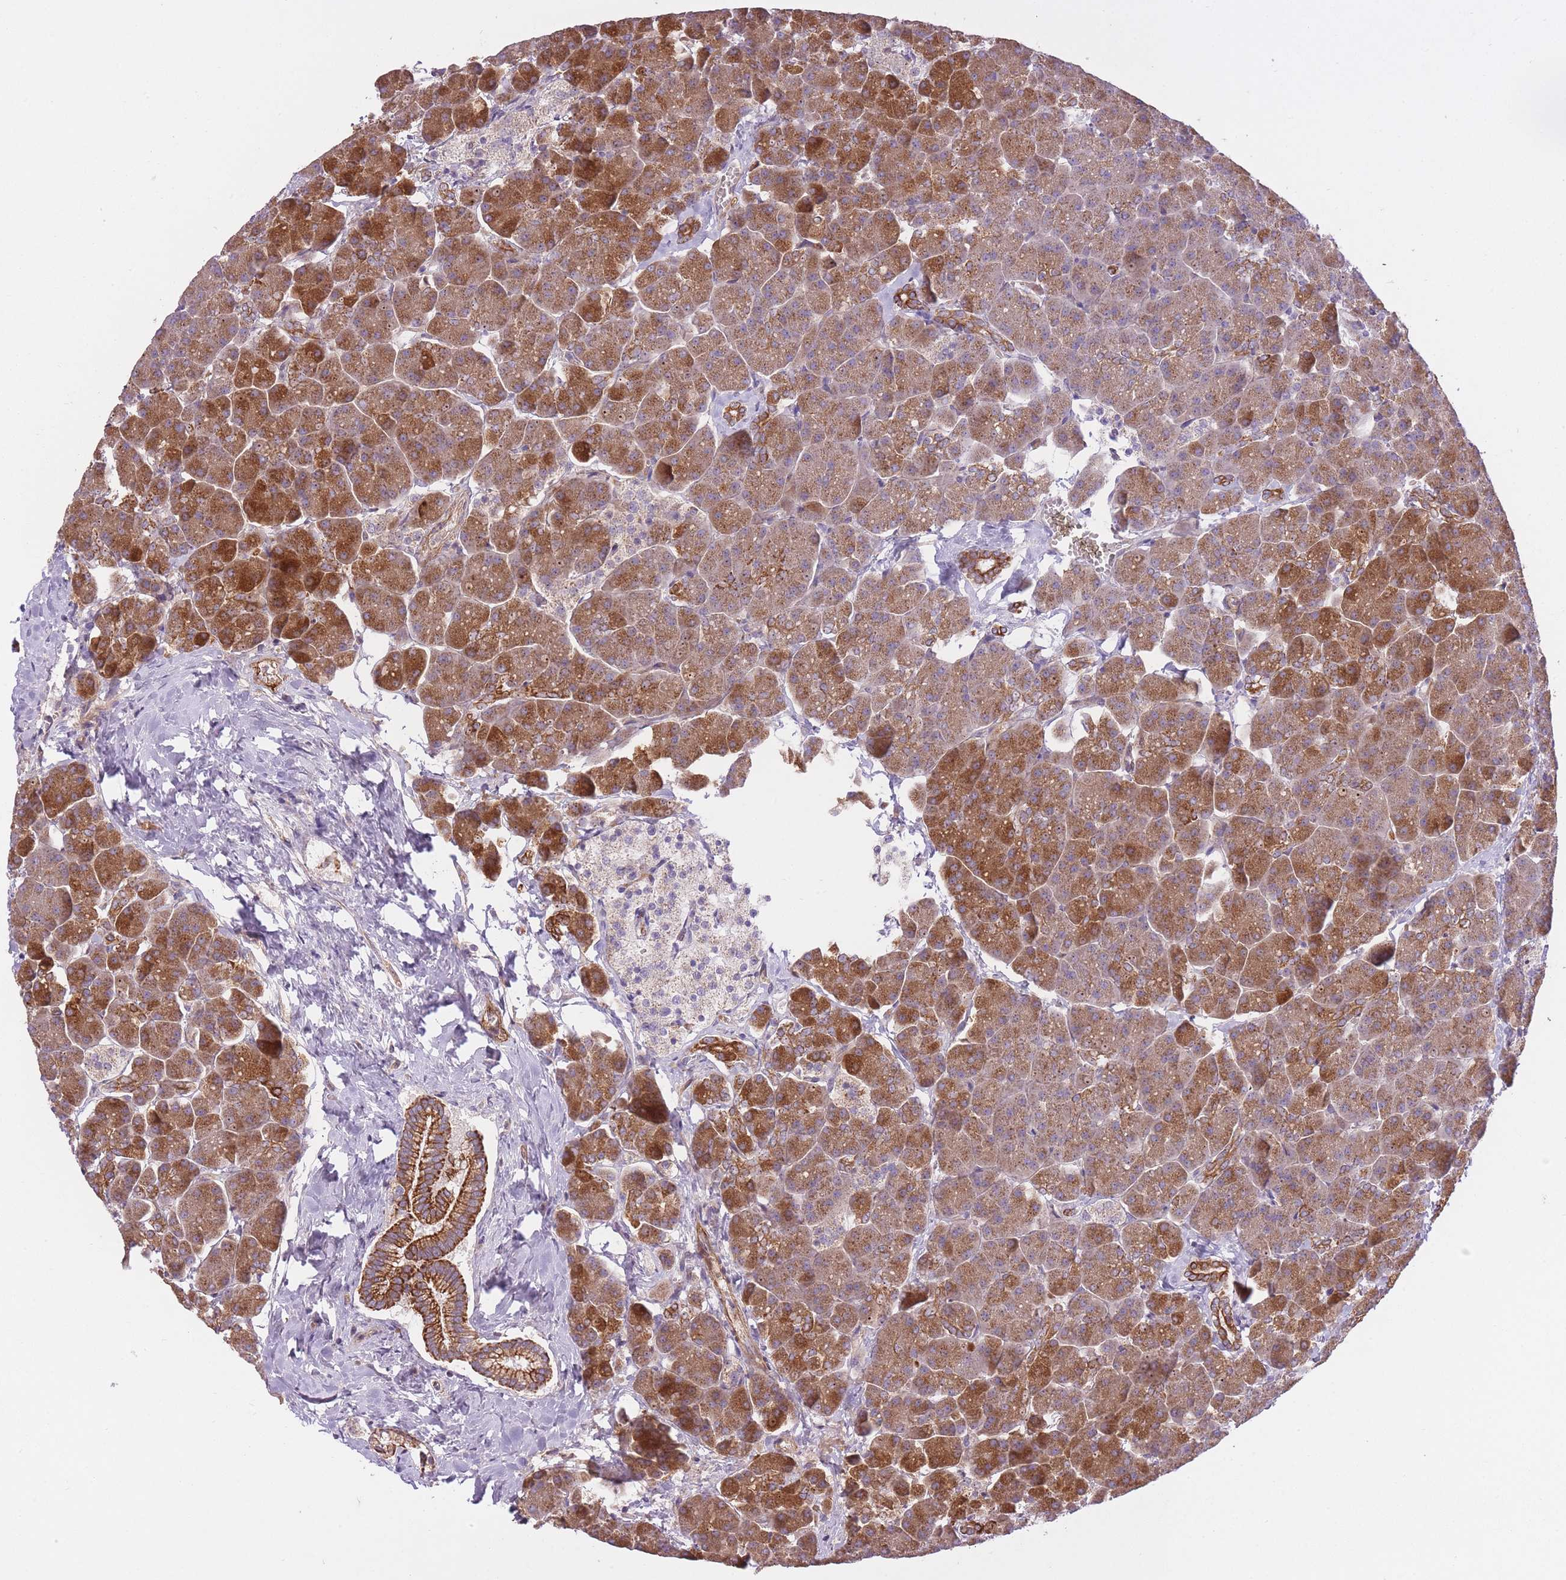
{"staining": {"intensity": "moderate", "quantity": ">75%", "location": "cytoplasmic/membranous"}, "tissue": "pancreas", "cell_type": "Exocrine glandular cells", "image_type": "normal", "snomed": [{"axis": "morphology", "description": "Normal tissue, NOS"}, {"axis": "topography", "description": "Pancreas"}, {"axis": "topography", "description": "Peripheral nerve tissue"}], "caption": "Pancreas stained with DAB IHC shows medium levels of moderate cytoplasmic/membranous expression in approximately >75% of exocrine glandular cells.", "gene": "REV1", "patient": {"sex": "male", "age": 54}}